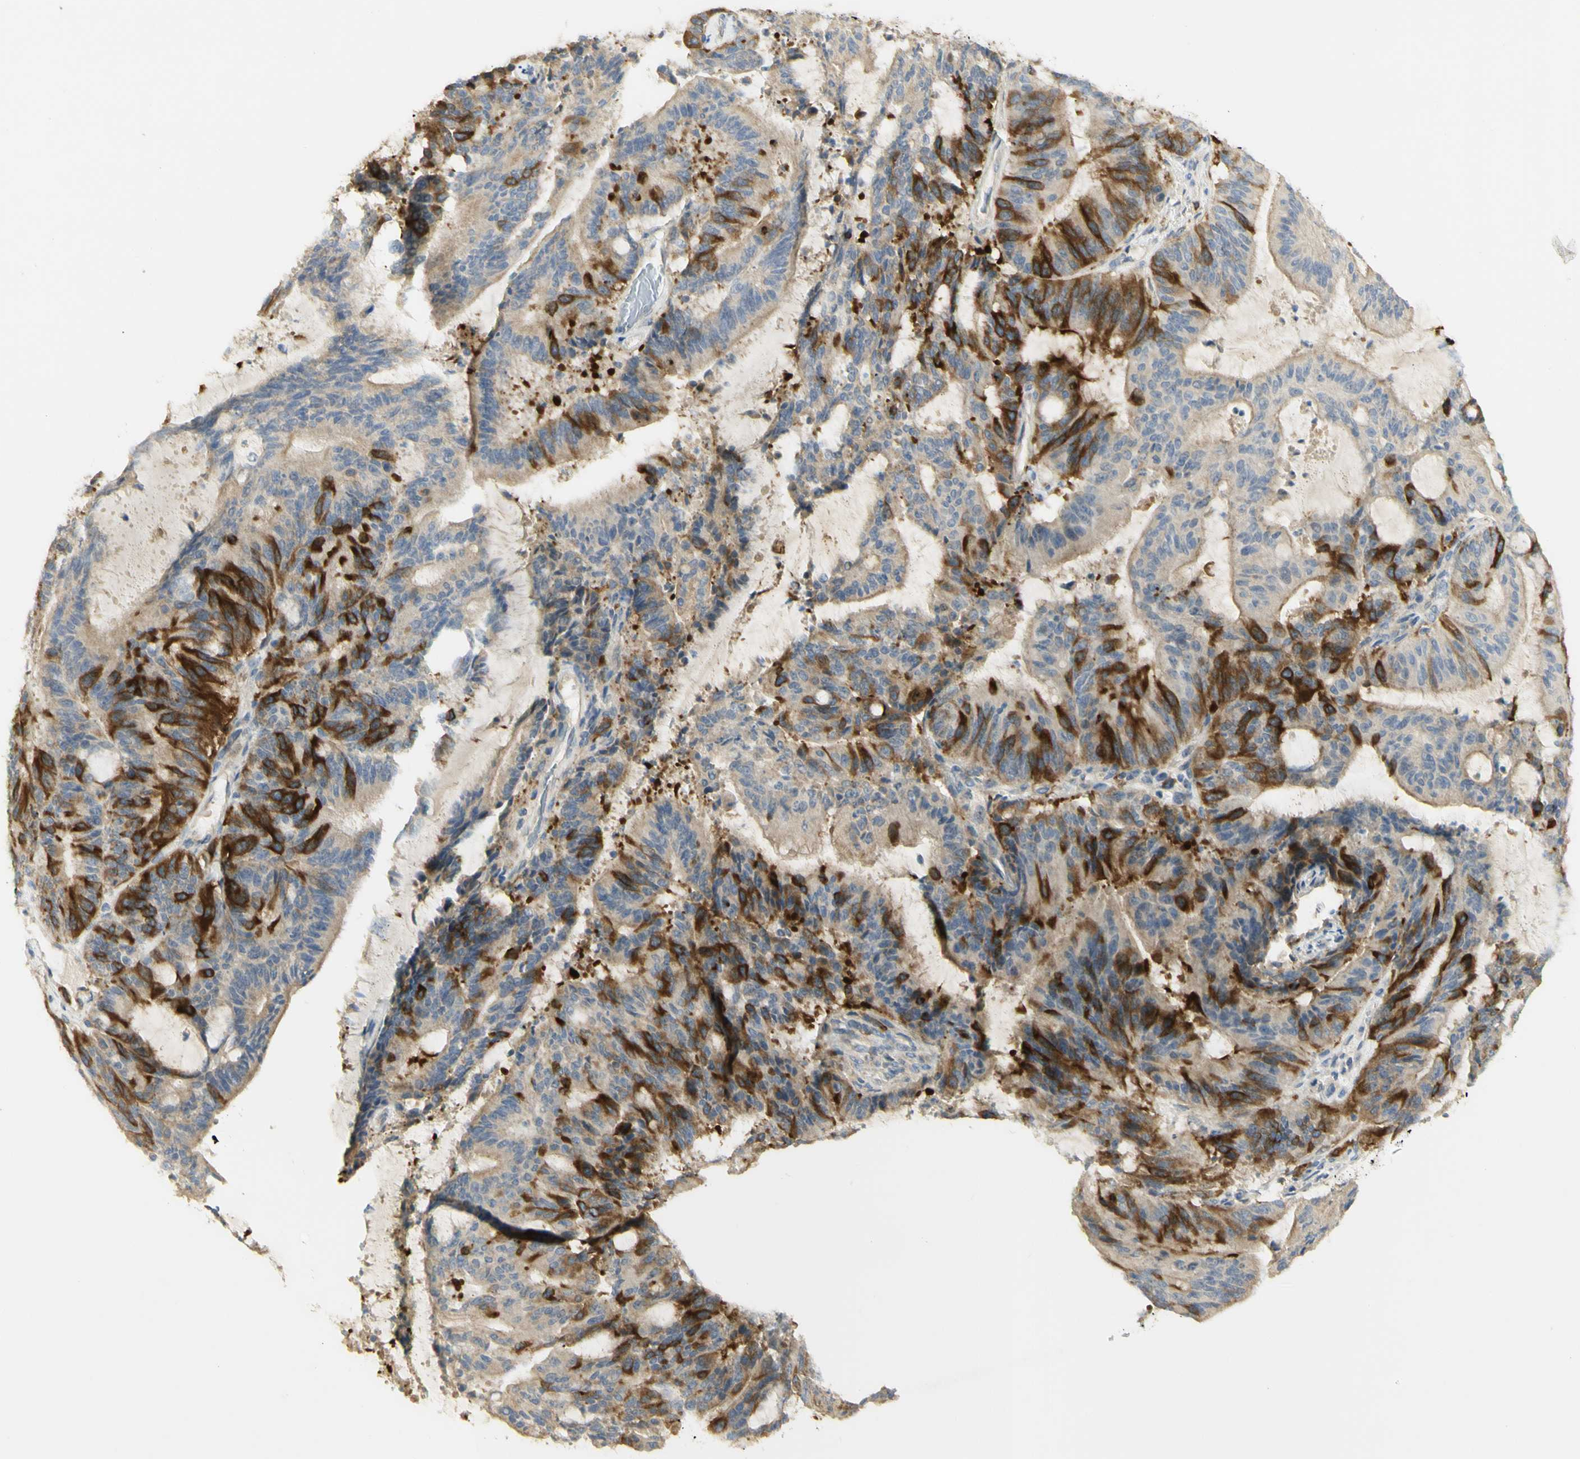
{"staining": {"intensity": "strong", "quantity": ">75%", "location": "cytoplasmic/membranous"}, "tissue": "liver cancer", "cell_type": "Tumor cells", "image_type": "cancer", "snomed": [{"axis": "morphology", "description": "Cholangiocarcinoma"}, {"axis": "topography", "description": "Liver"}], "caption": "Immunohistochemistry of liver cancer (cholangiocarcinoma) exhibits high levels of strong cytoplasmic/membranous positivity in about >75% of tumor cells.", "gene": "KIF11", "patient": {"sex": "female", "age": 73}}